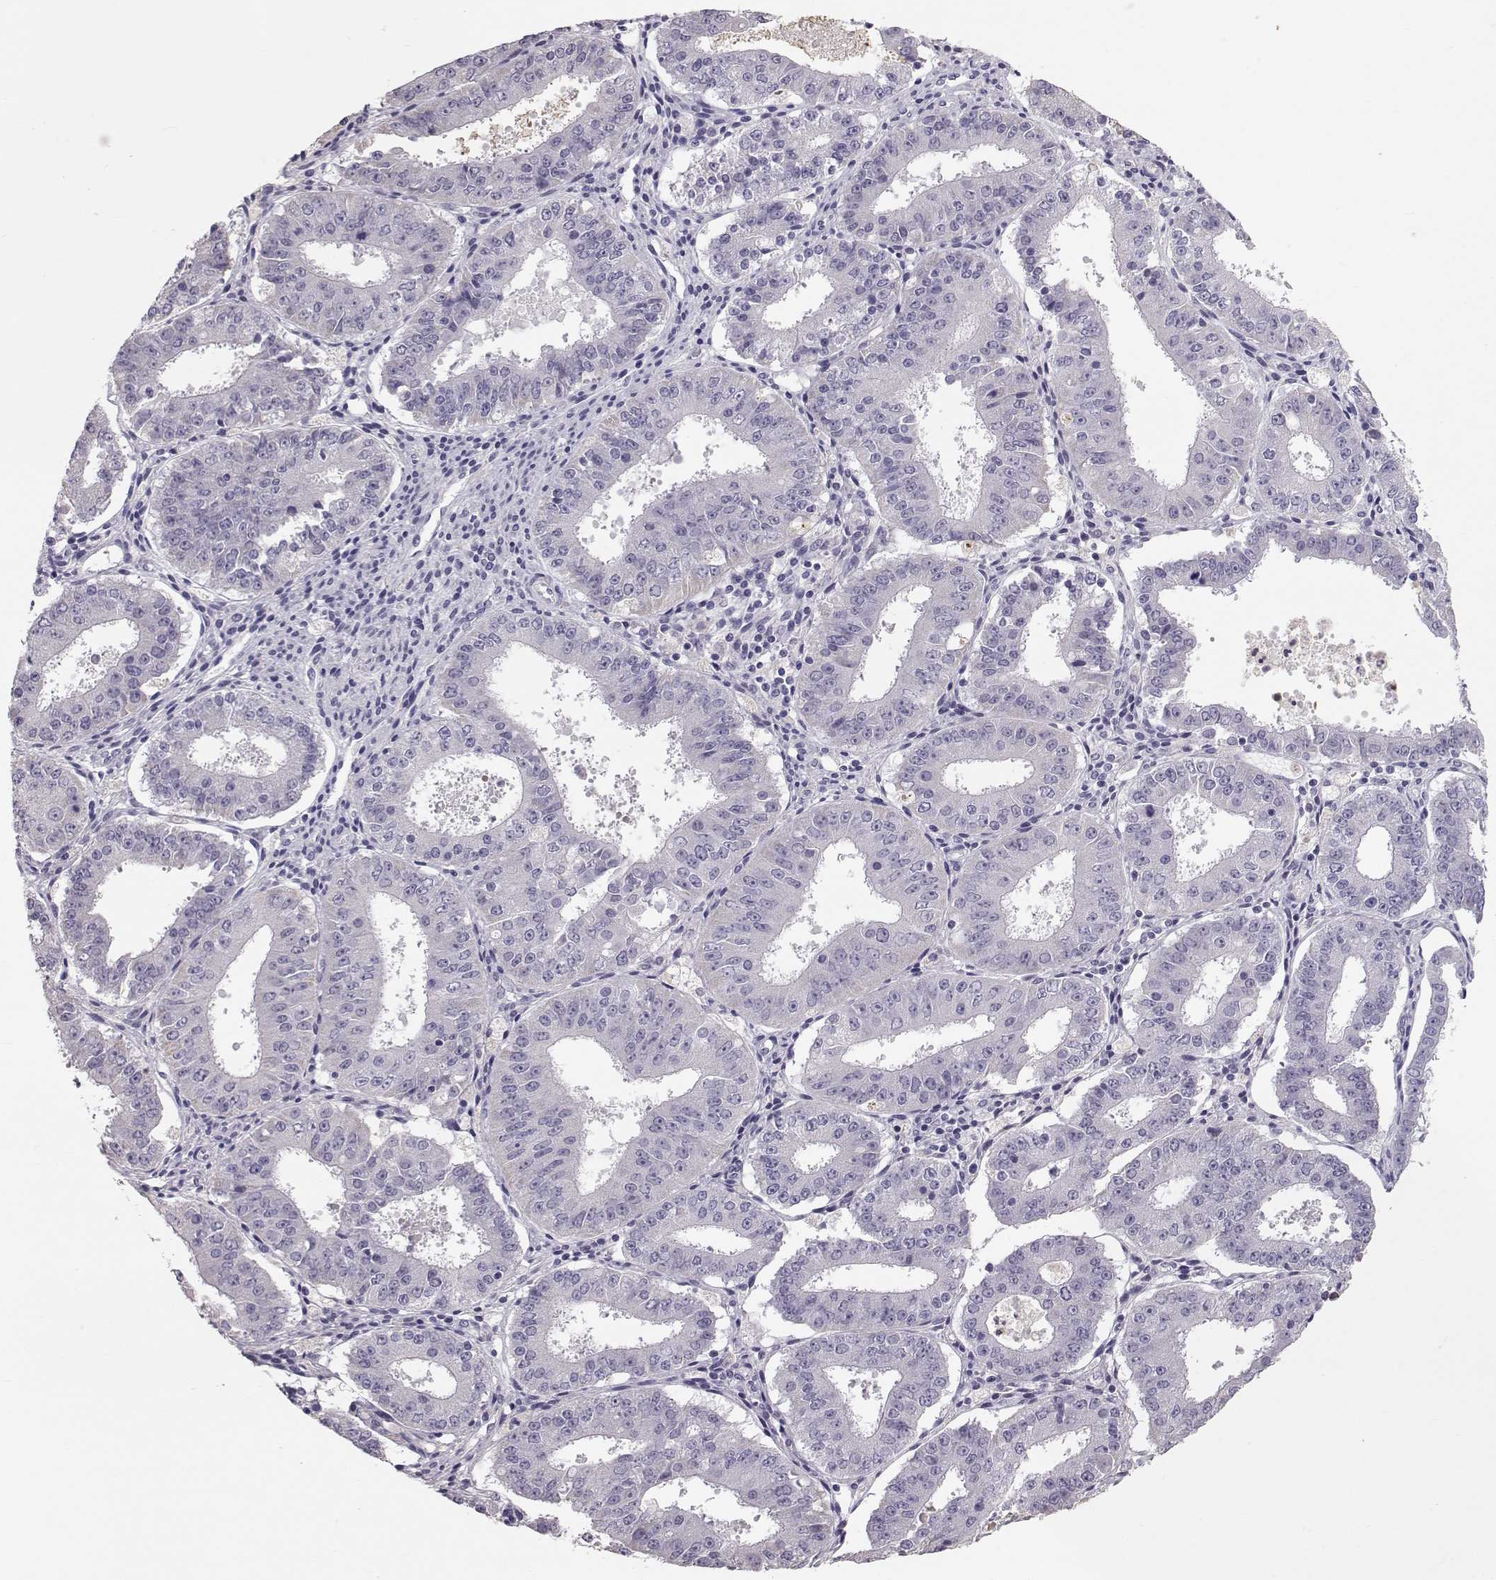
{"staining": {"intensity": "negative", "quantity": "none", "location": "none"}, "tissue": "ovarian cancer", "cell_type": "Tumor cells", "image_type": "cancer", "snomed": [{"axis": "morphology", "description": "Carcinoma, endometroid"}, {"axis": "topography", "description": "Ovary"}], "caption": "This is an IHC image of ovarian endometroid carcinoma. There is no positivity in tumor cells.", "gene": "POU1F1", "patient": {"sex": "female", "age": 42}}